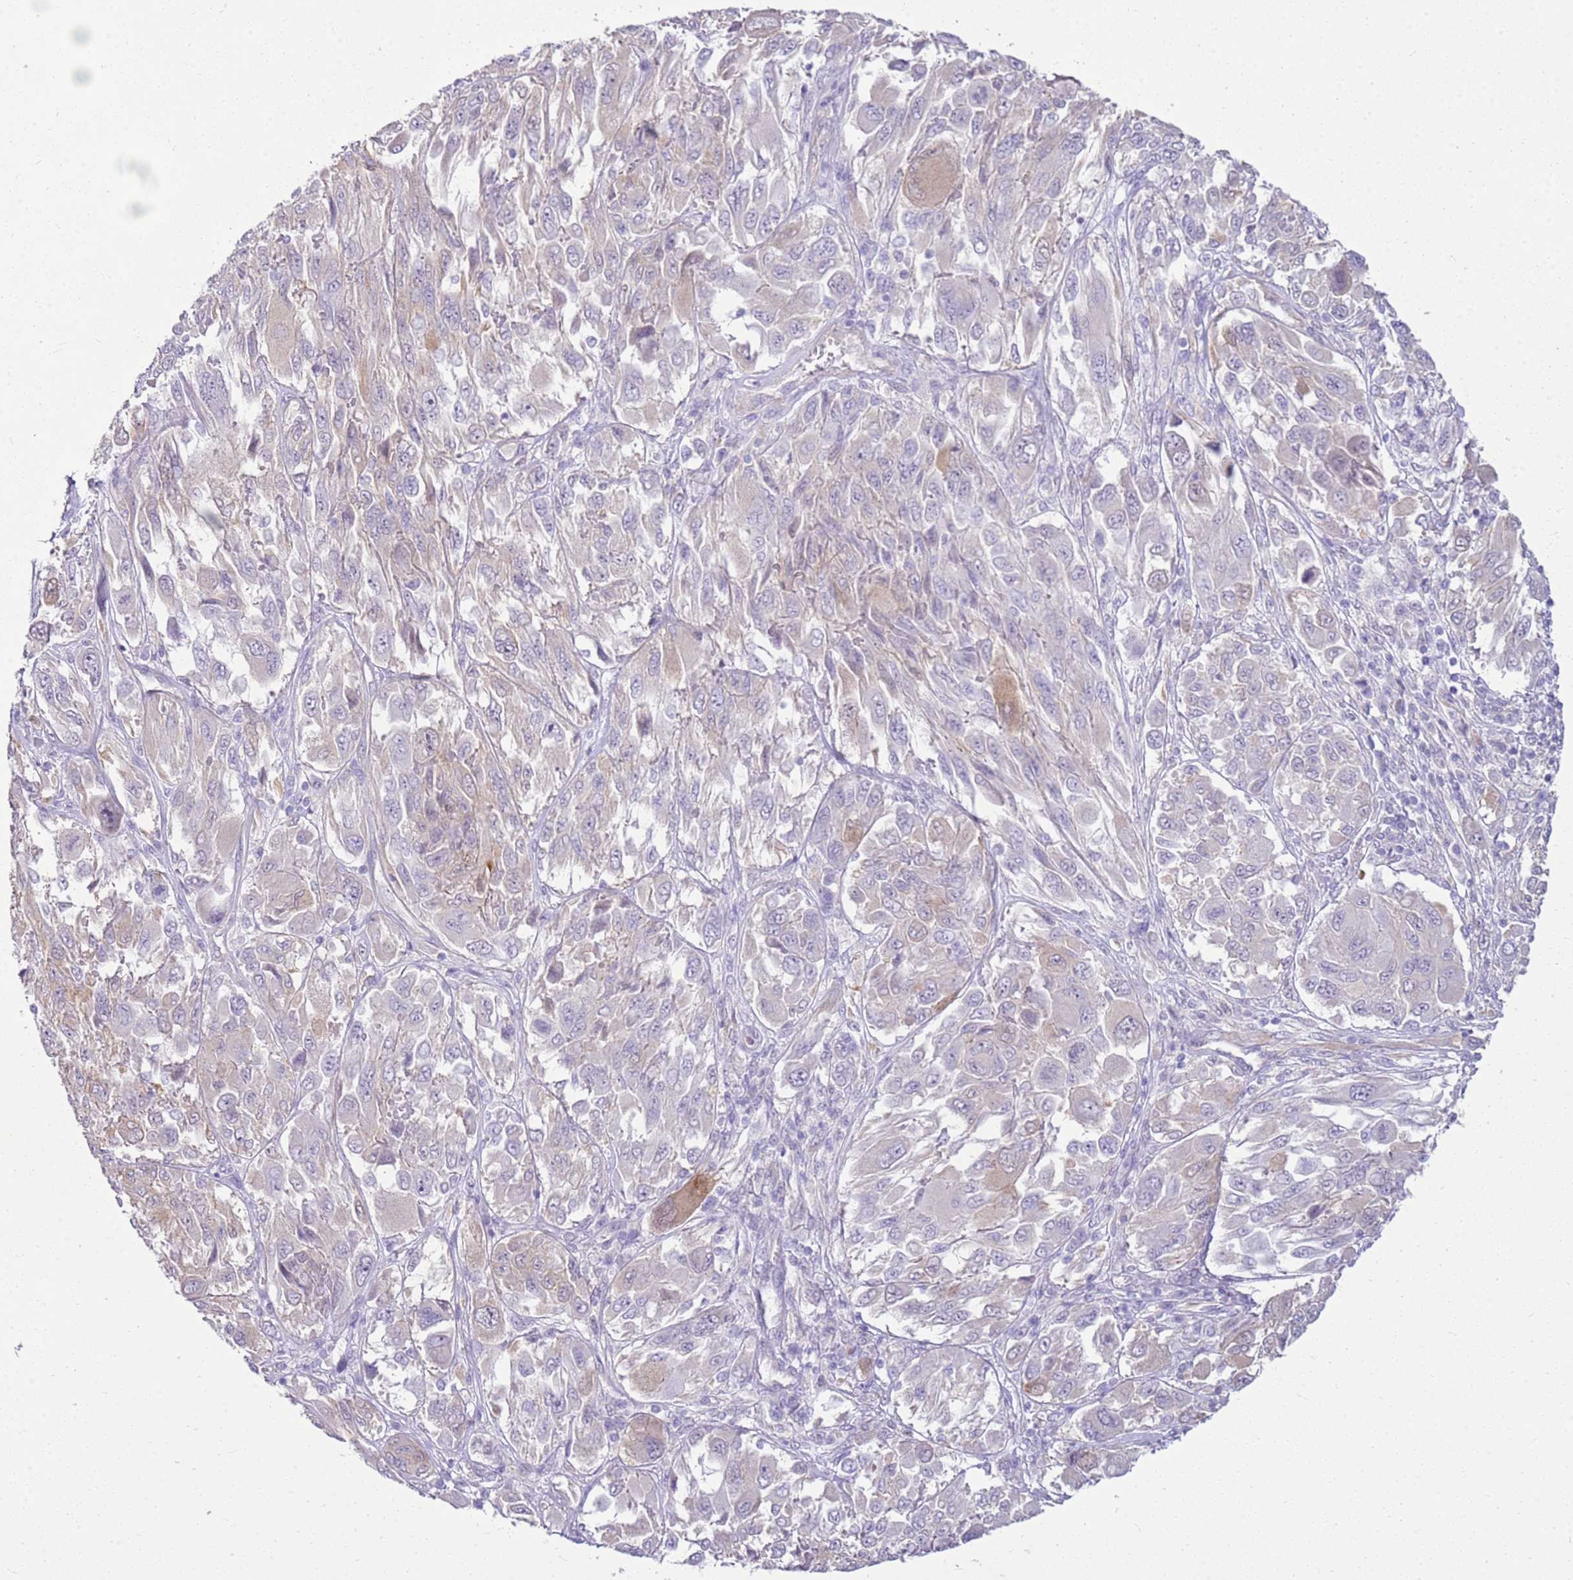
{"staining": {"intensity": "negative", "quantity": "none", "location": "none"}, "tissue": "melanoma", "cell_type": "Tumor cells", "image_type": "cancer", "snomed": [{"axis": "morphology", "description": "Malignant melanoma, NOS"}, {"axis": "topography", "description": "Skin"}], "caption": "High magnification brightfield microscopy of melanoma stained with DAB (3,3'-diaminobenzidine) (brown) and counterstained with hematoxylin (blue): tumor cells show no significant positivity.", "gene": "HSPB1", "patient": {"sex": "female", "age": 91}}